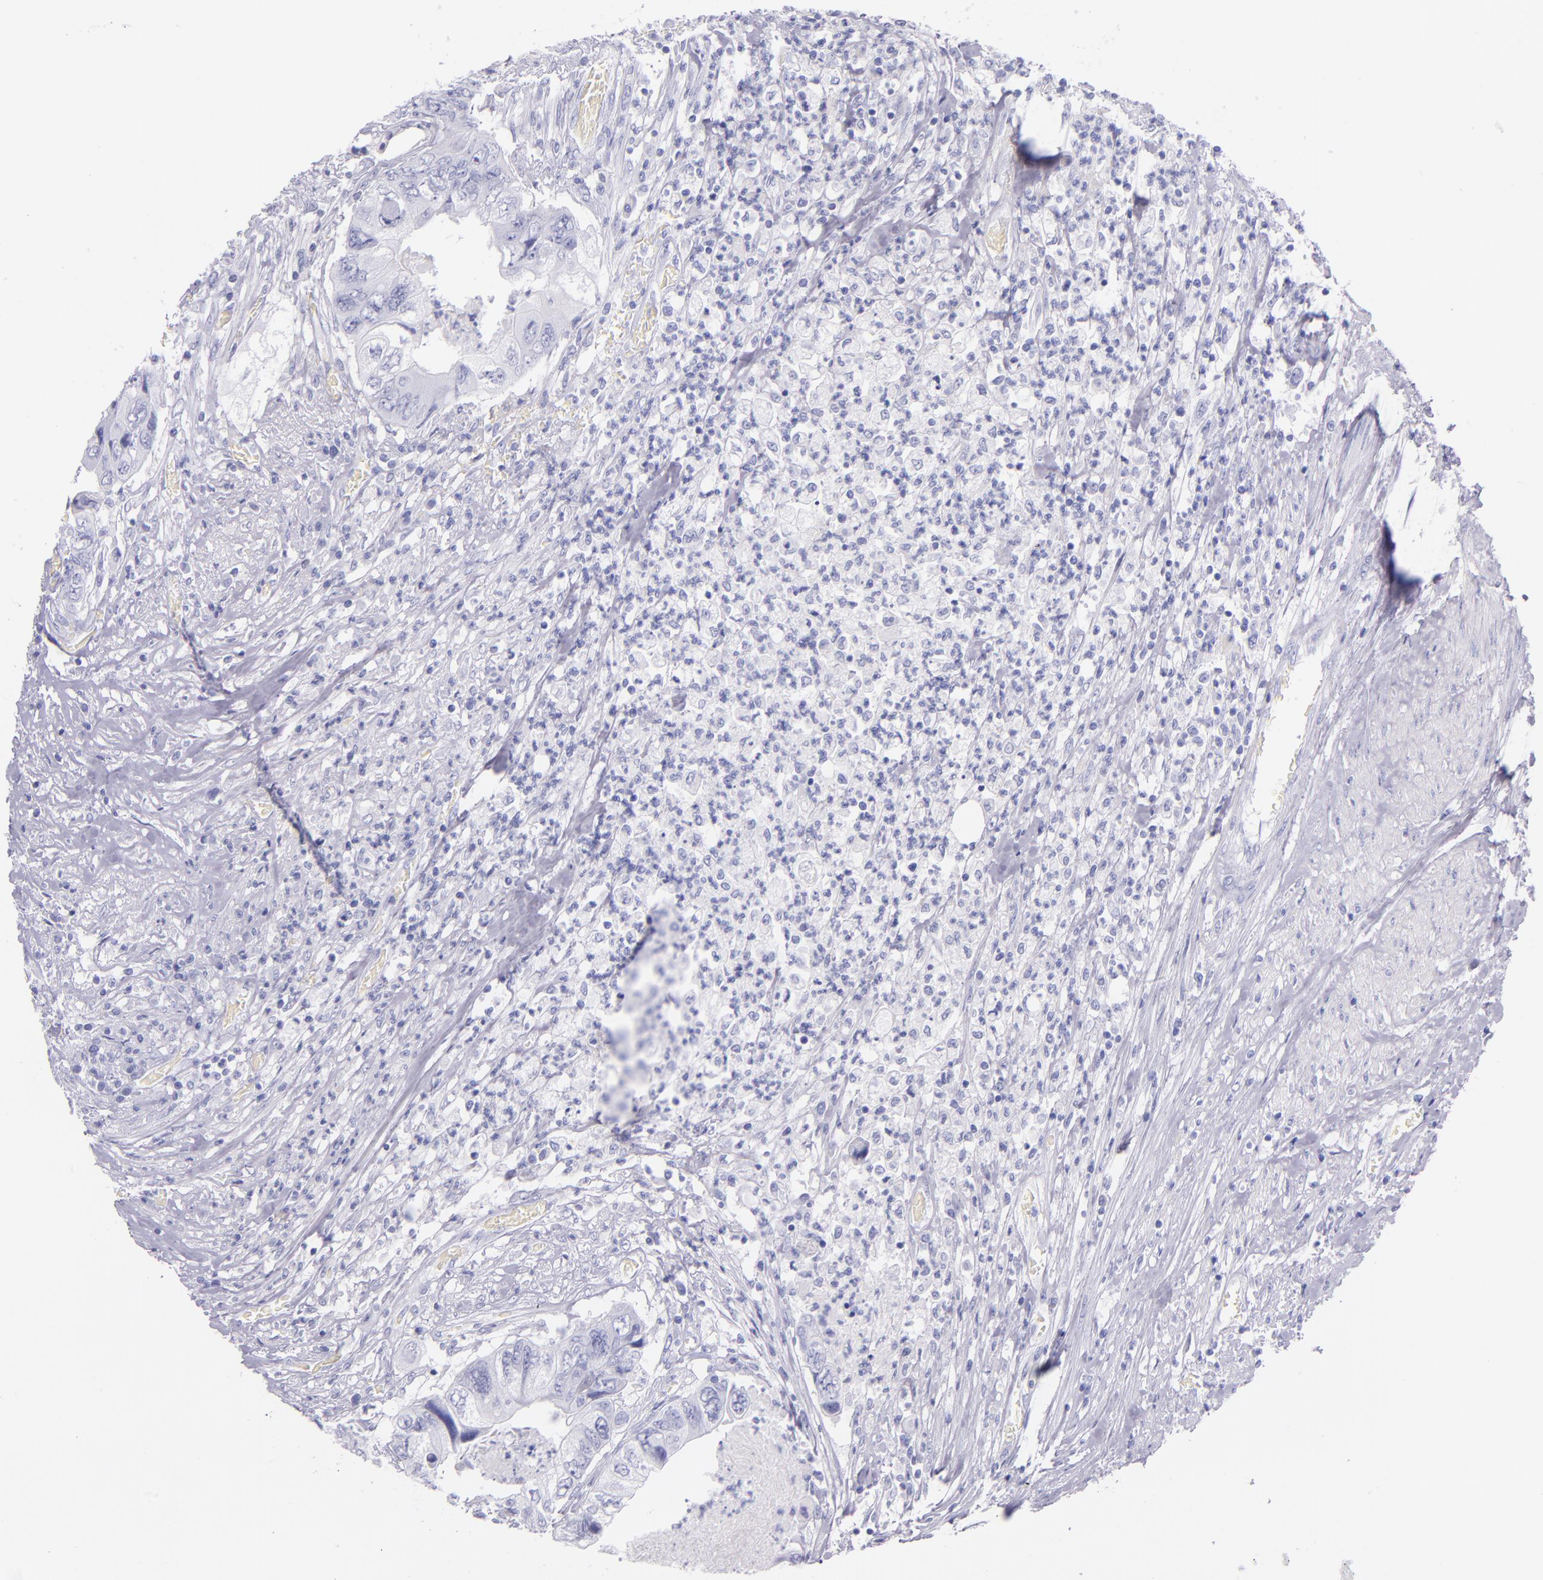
{"staining": {"intensity": "negative", "quantity": "none", "location": "none"}, "tissue": "colorectal cancer", "cell_type": "Tumor cells", "image_type": "cancer", "snomed": [{"axis": "morphology", "description": "Adenocarcinoma, NOS"}, {"axis": "topography", "description": "Rectum"}], "caption": "Immunohistochemistry photomicrograph of neoplastic tissue: human colorectal adenocarcinoma stained with DAB shows no significant protein positivity in tumor cells.", "gene": "SFTPA2", "patient": {"sex": "female", "age": 82}}